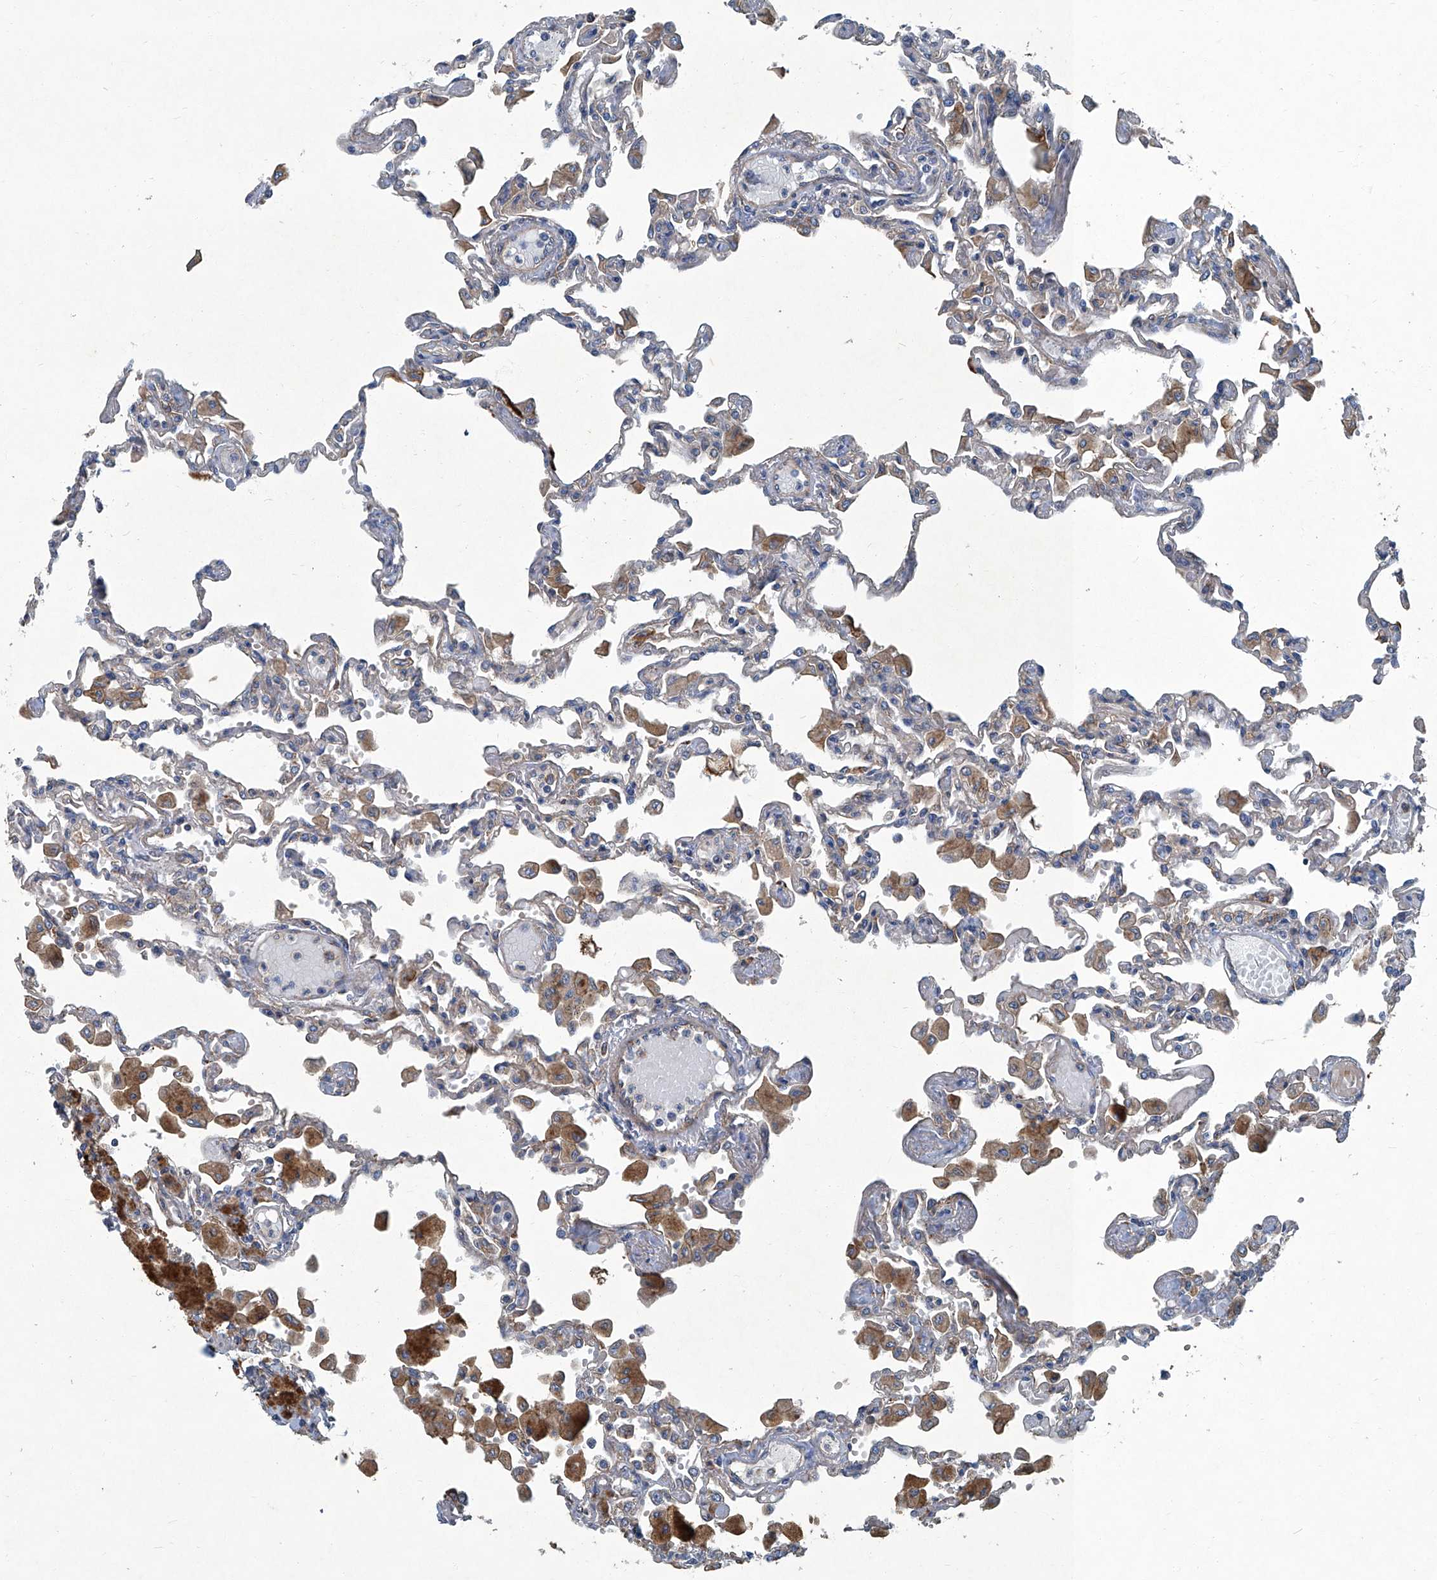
{"staining": {"intensity": "negative", "quantity": "none", "location": "none"}, "tissue": "lung", "cell_type": "Alveolar cells", "image_type": "normal", "snomed": [{"axis": "morphology", "description": "Normal tissue, NOS"}, {"axis": "topography", "description": "Bronchus"}, {"axis": "topography", "description": "Lung"}], "caption": "Alveolar cells show no significant staining in normal lung.", "gene": "PIGH", "patient": {"sex": "female", "age": 49}}